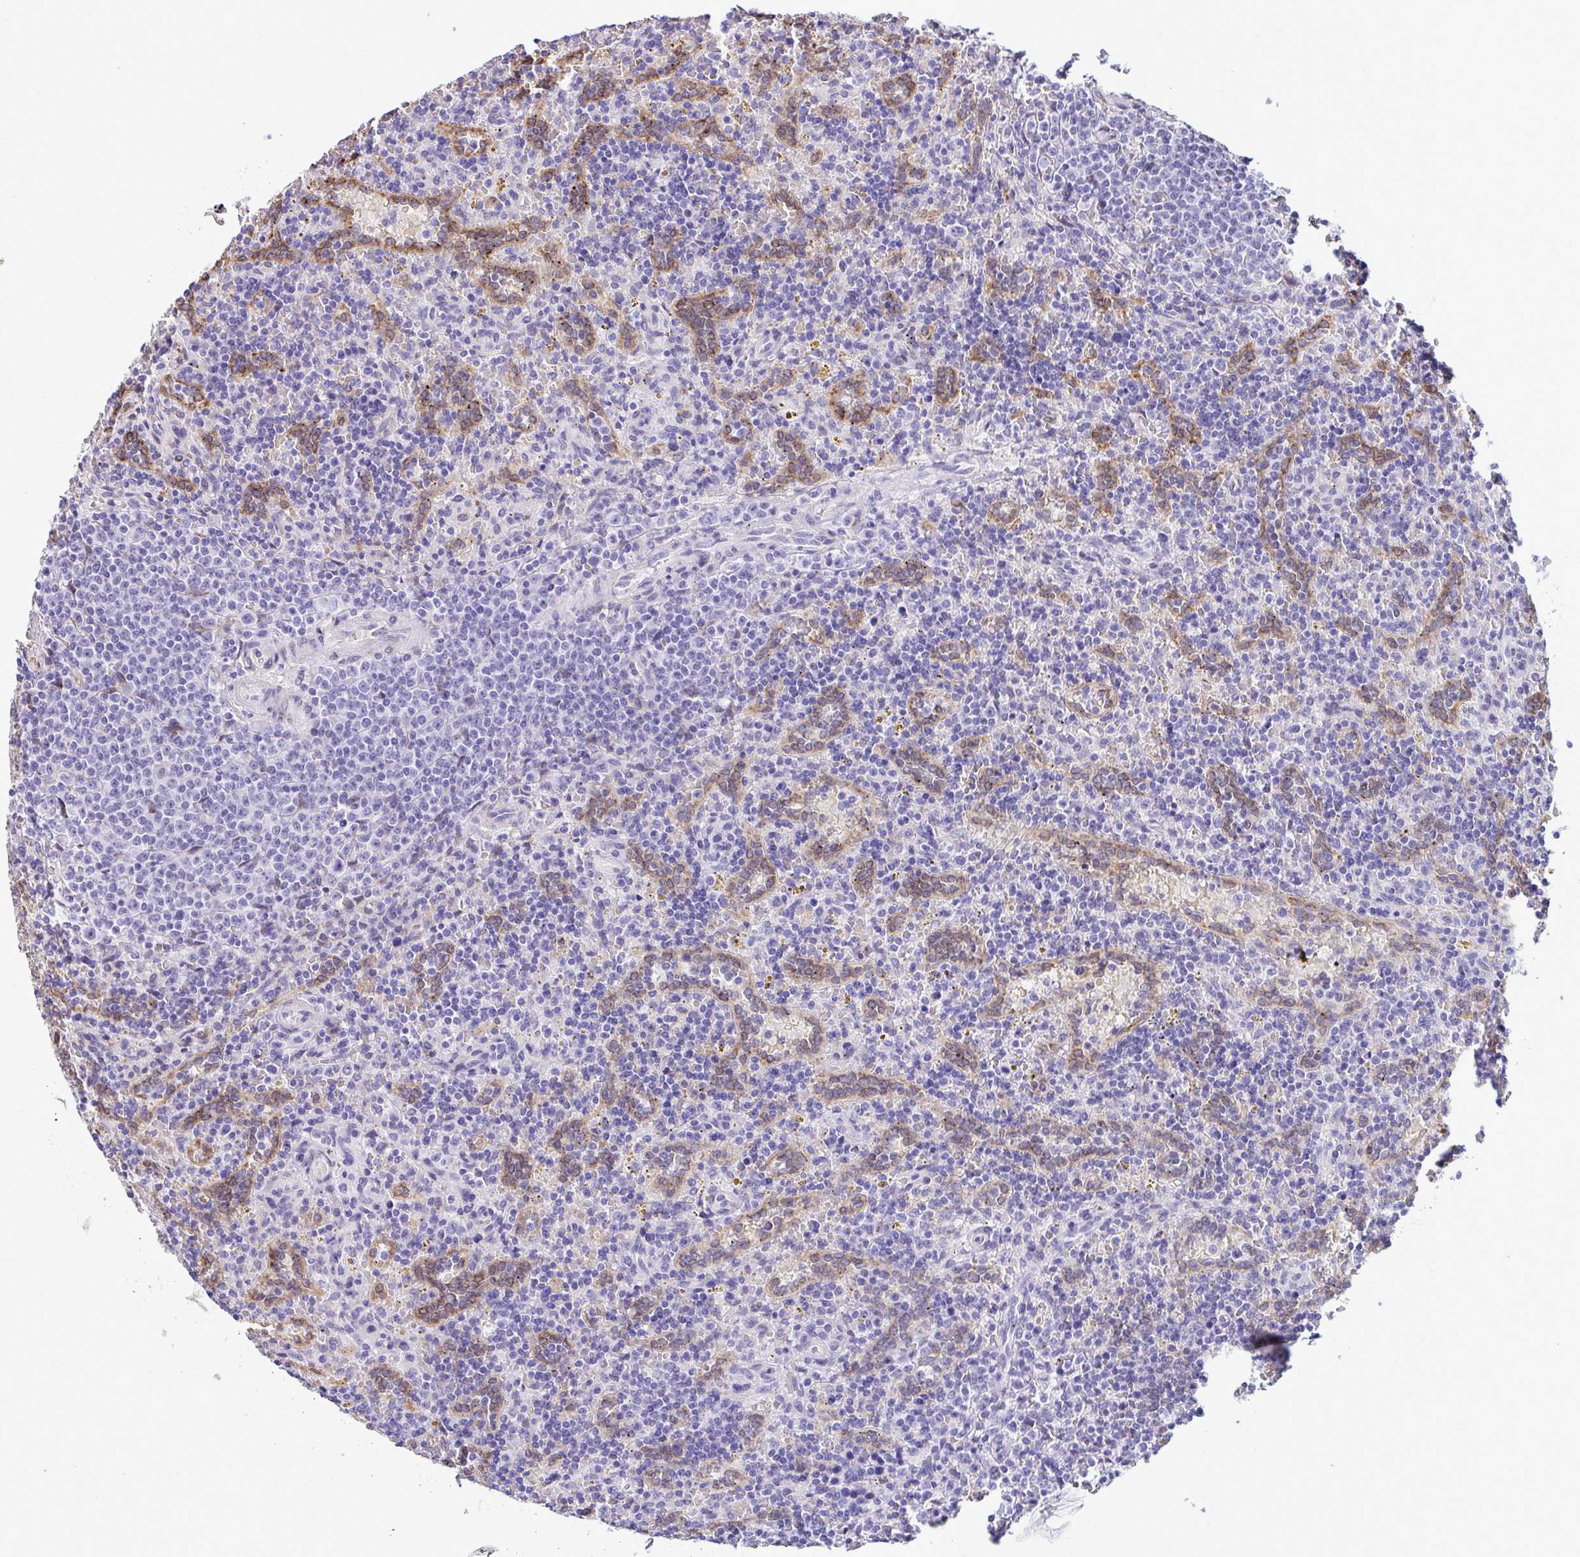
{"staining": {"intensity": "negative", "quantity": "none", "location": "none"}, "tissue": "lymphoma", "cell_type": "Tumor cells", "image_type": "cancer", "snomed": [{"axis": "morphology", "description": "Malignant lymphoma, non-Hodgkin's type, Low grade"}, {"axis": "topography", "description": "Spleen"}], "caption": "Immunohistochemistry histopathology image of neoplastic tissue: human low-grade malignant lymphoma, non-Hodgkin's type stained with DAB (3,3'-diaminobenzidine) demonstrates no significant protein staining in tumor cells.", "gene": "ASPH", "patient": {"sex": "male", "age": 67}}